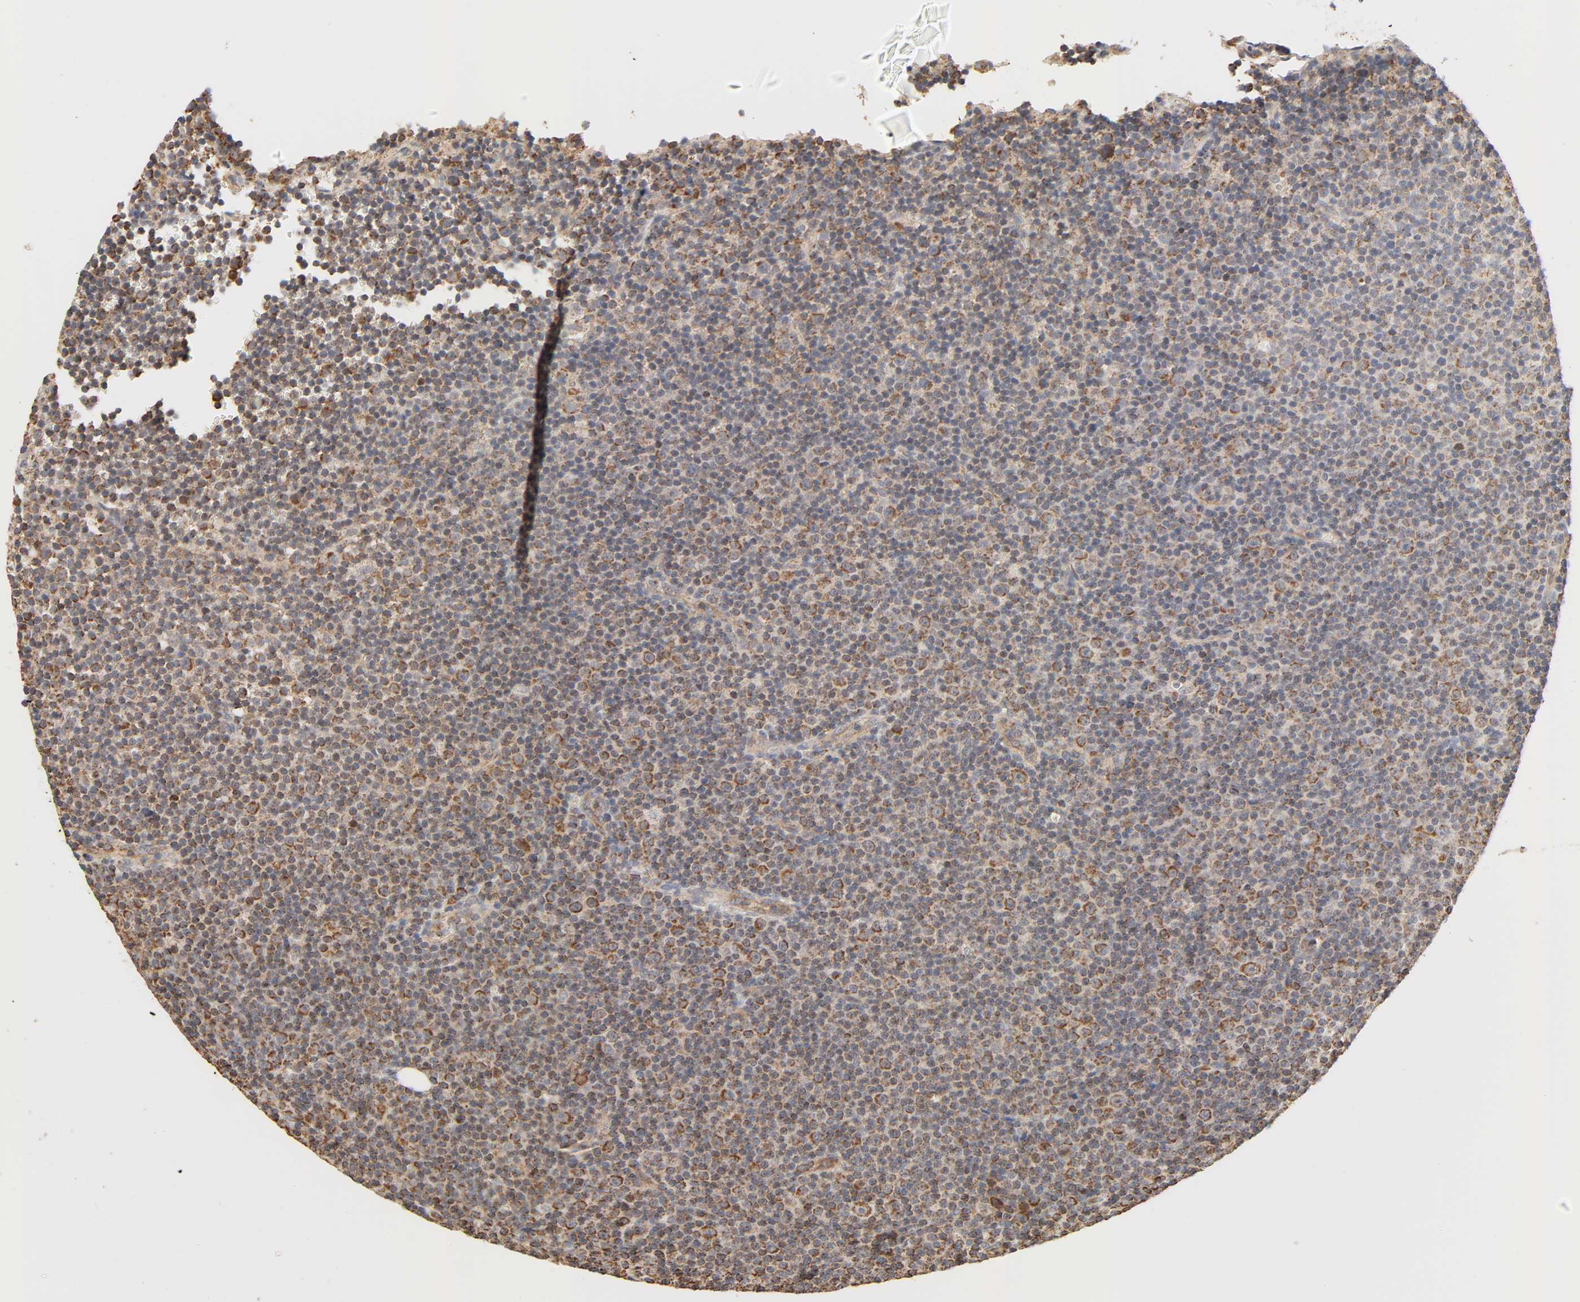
{"staining": {"intensity": "moderate", "quantity": ">75%", "location": "cytoplasmic/membranous"}, "tissue": "lymphoma", "cell_type": "Tumor cells", "image_type": "cancer", "snomed": [{"axis": "morphology", "description": "Malignant lymphoma, non-Hodgkin's type, Low grade"}, {"axis": "topography", "description": "Lymph node"}], "caption": "Malignant lymphoma, non-Hodgkin's type (low-grade) stained with IHC displays moderate cytoplasmic/membranous expression in about >75% of tumor cells. (DAB (3,3'-diaminobenzidine) IHC, brown staining for protein, blue staining for nuclei).", "gene": "ZMAT5", "patient": {"sex": "female", "age": 67}}